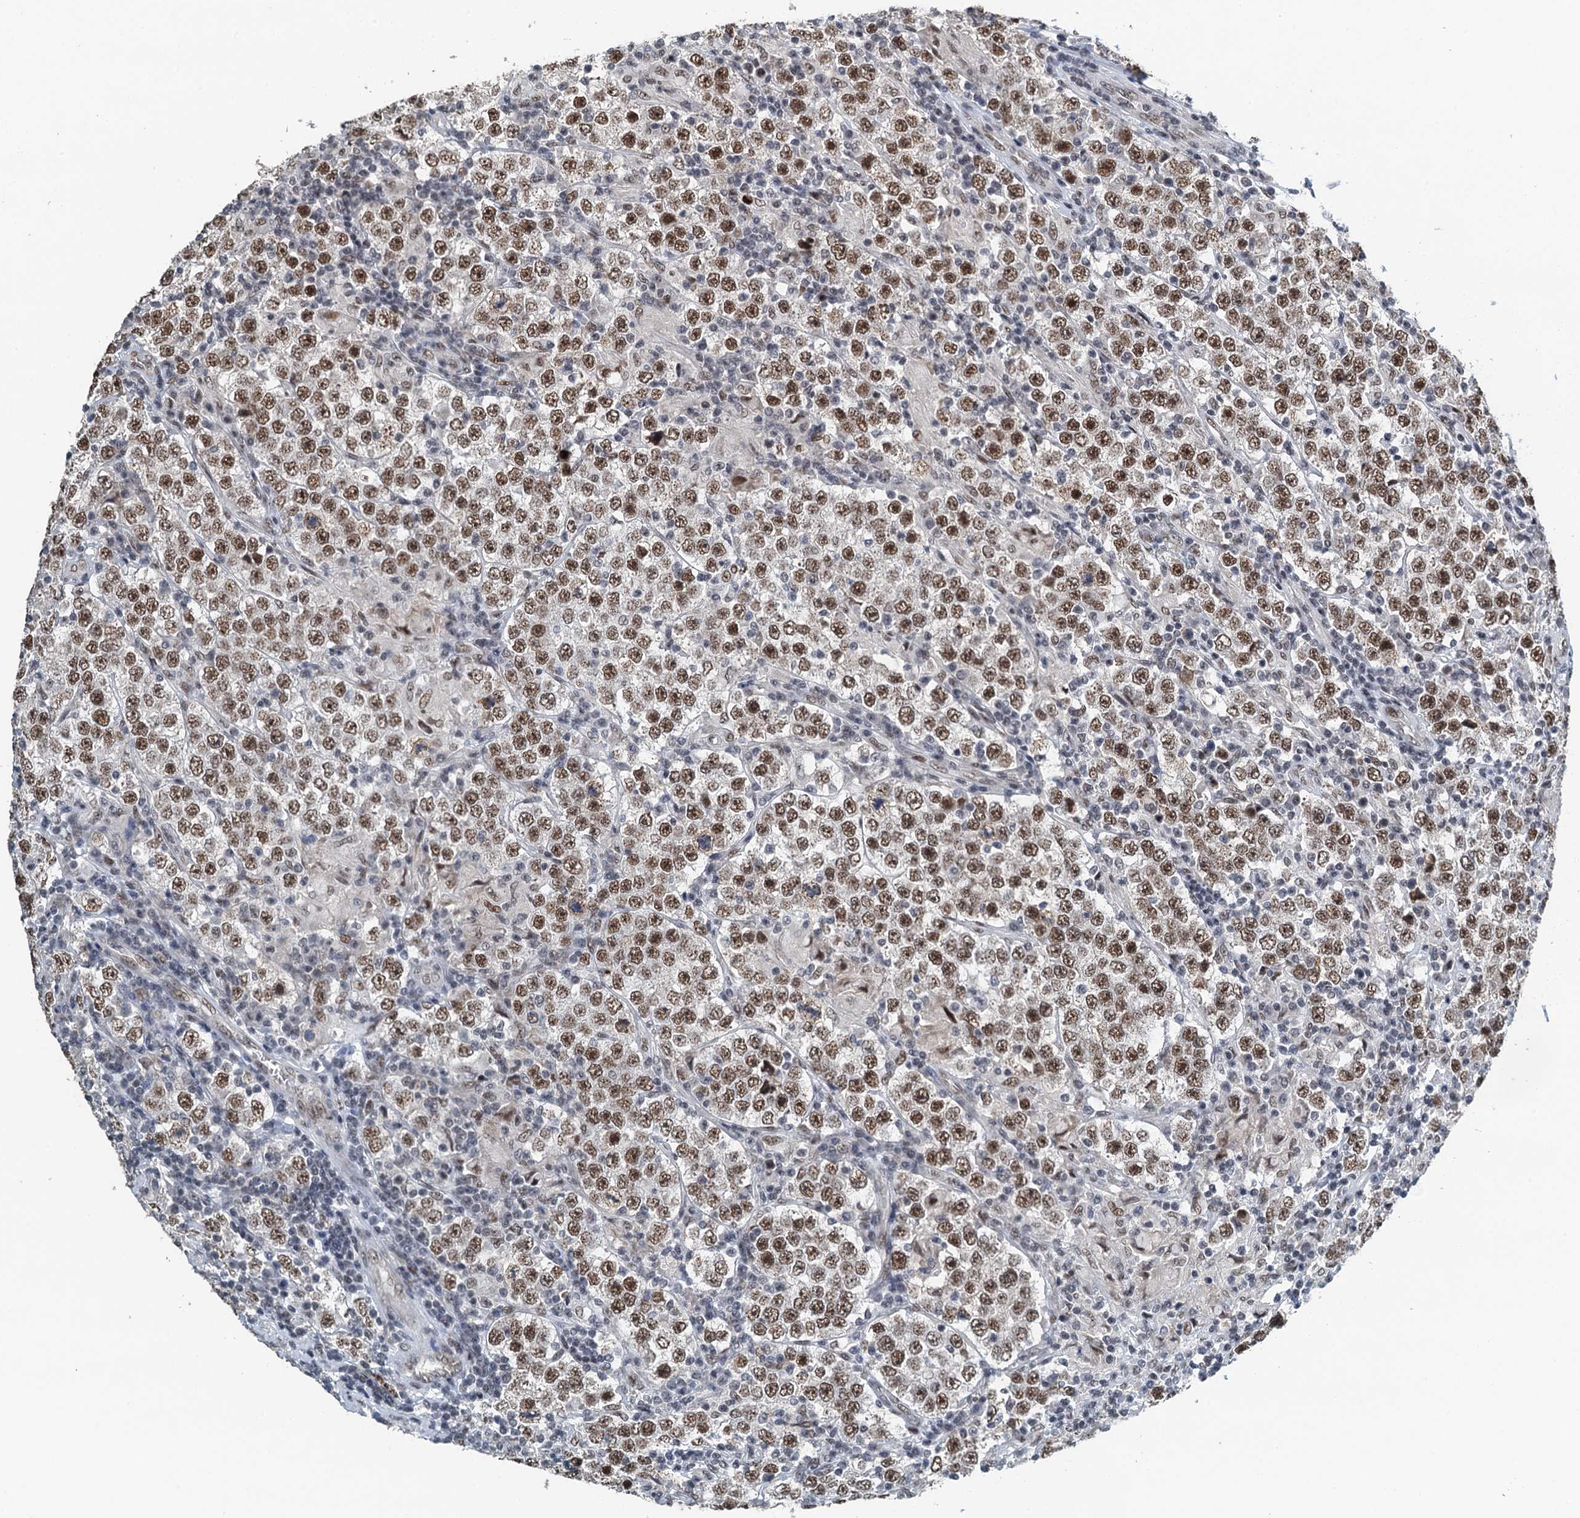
{"staining": {"intensity": "moderate", "quantity": ">75%", "location": "nuclear"}, "tissue": "testis cancer", "cell_type": "Tumor cells", "image_type": "cancer", "snomed": [{"axis": "morphology", "description": "Normal tissue, NOS"}, {"axis": "morphology", "description": "Urothelial carcinoma, High grade"}, {"axis": "morphology", "description": "Seminoma, NOS"}, {"axis": "morphology", "description": "Carcinoma, Embryonal, NOS"}, {"axis": "topography", "description": "Urinary bladder"}, {"axis": "topography", "description": "Testis"}], "caption": "A high-resolution micrograph shows immunohistochemistry (IHC) staining of testis seminoma, which reveals moderate nuclear staining in approximately >75% of tumor cells. (DAB (3,3'-diaminobenzidine) = brown stain, brightfield microscopy at high magnification).", "gene": "MTA3", "patient": {"sex": "male", "age": 41}}